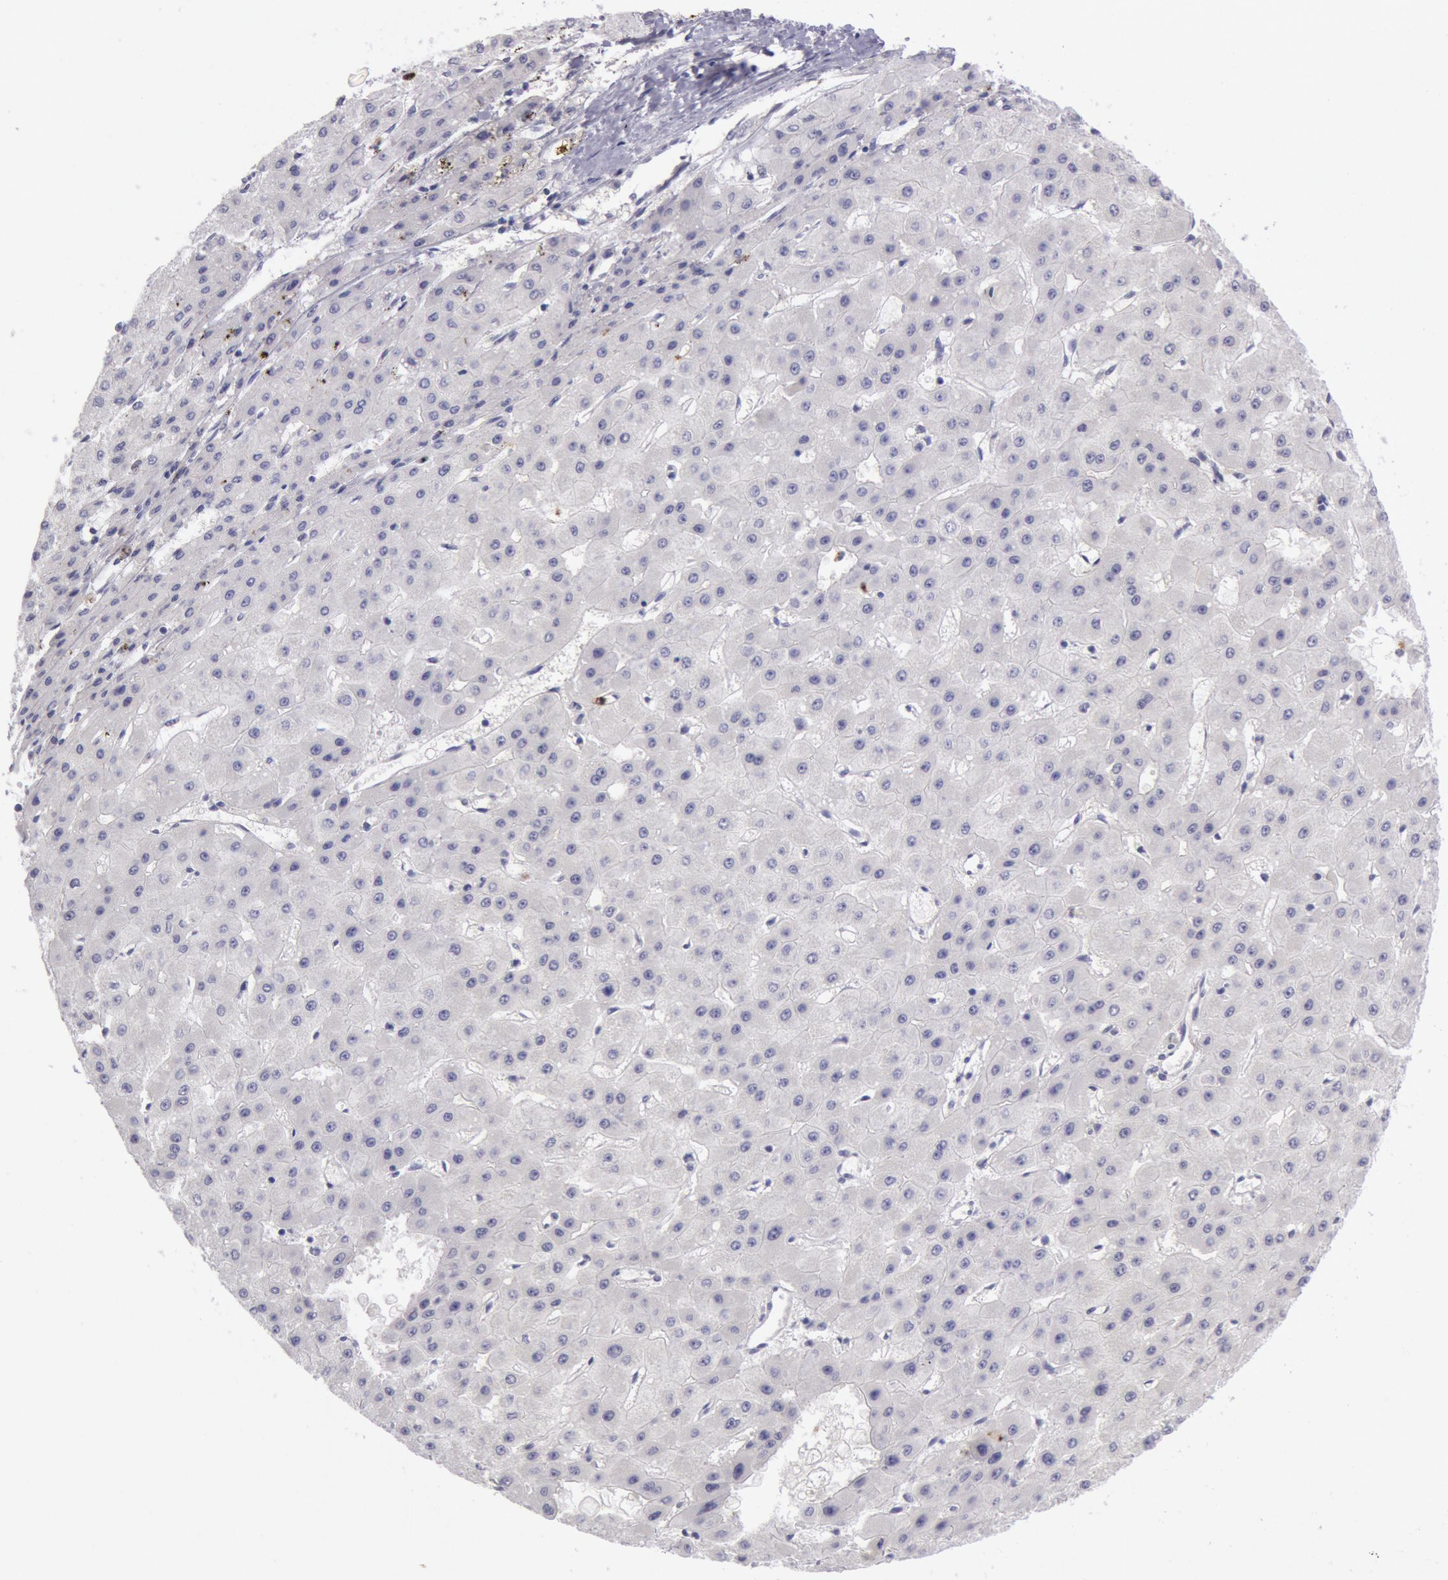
{"staining": {"intensity": "negative", "quantity": "none", "location": "none"}, "tissue": "liver cancer", "cell_type": "Tumor cells", "image_type": "cancer", "snomed": [{"axis": "morphology", "description": "Carcinoma, Hepatocellular, NOS"}, {"axis": "topography", "description": "Liver"}], "caption": "Photomicrograph shows no protein expression in tumor cells of hepatocellular carcinoma (liver) tissue.", "gene": "KDM6A", "patient": {"sex": "female", "age": 52}}